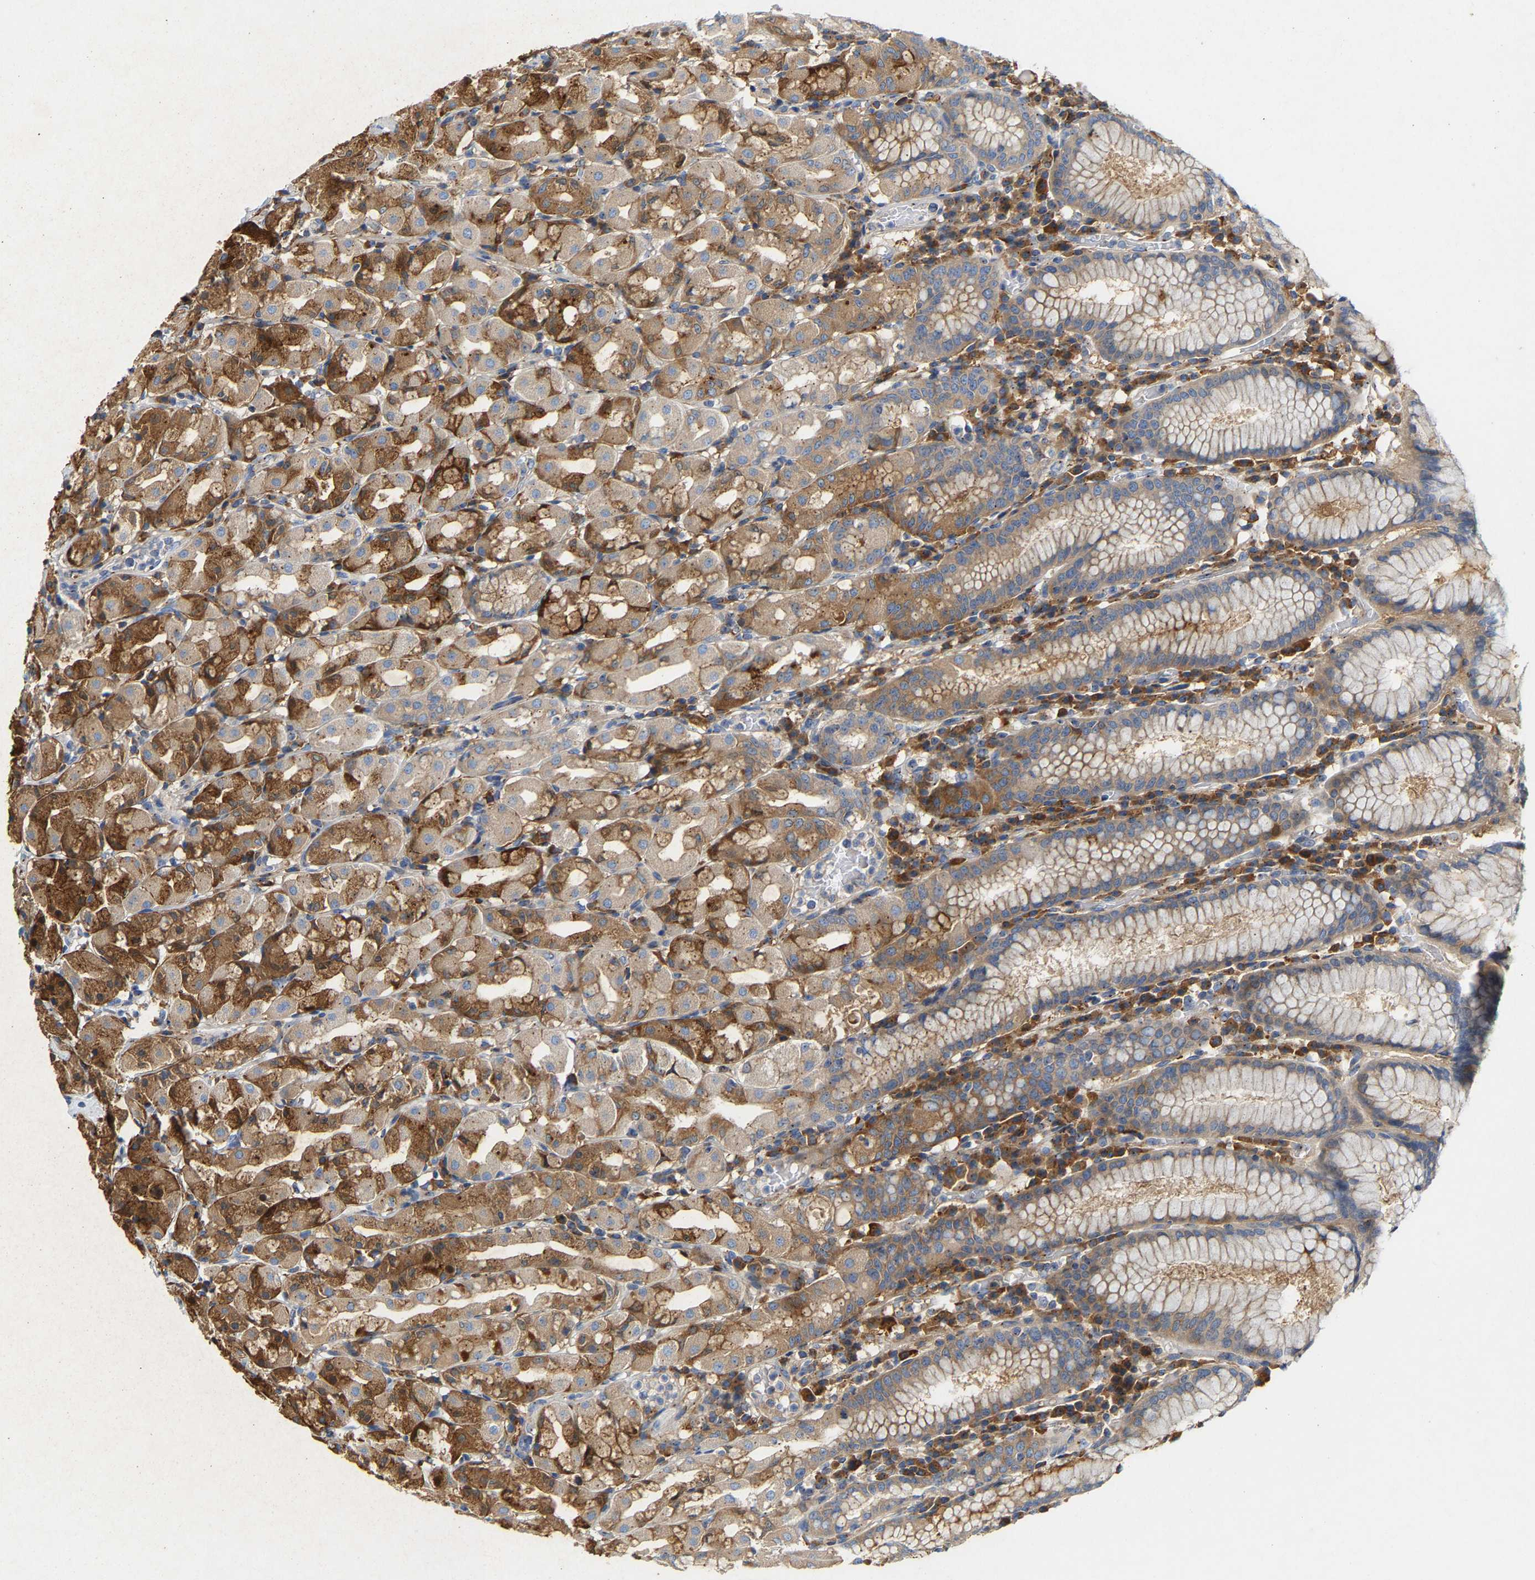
{"staining": {"intensity": "moderate", "quantity": ">75%", "location": "cytoplasmic/membranous"}, "tissue": "stomach", "cell_type": "Glandular cells", "image_type": "normal", "snomed": [{"axis": "morphology", "description": "Normal tissue, NOS"}, {"axis": "topography", "description": "Stomach"}, {"axis": "topography", "description": "Stomach, lower"}], "caption": "A high-resolution image shows immunohistochemistry (IHC) staining of unremarkable stomach, which reveals moderate cytoplasmic/membranous staining in approximately >75% of glandular cells.", "gene": "PCNT", "patient": {"sex": "female", "age": 56}}